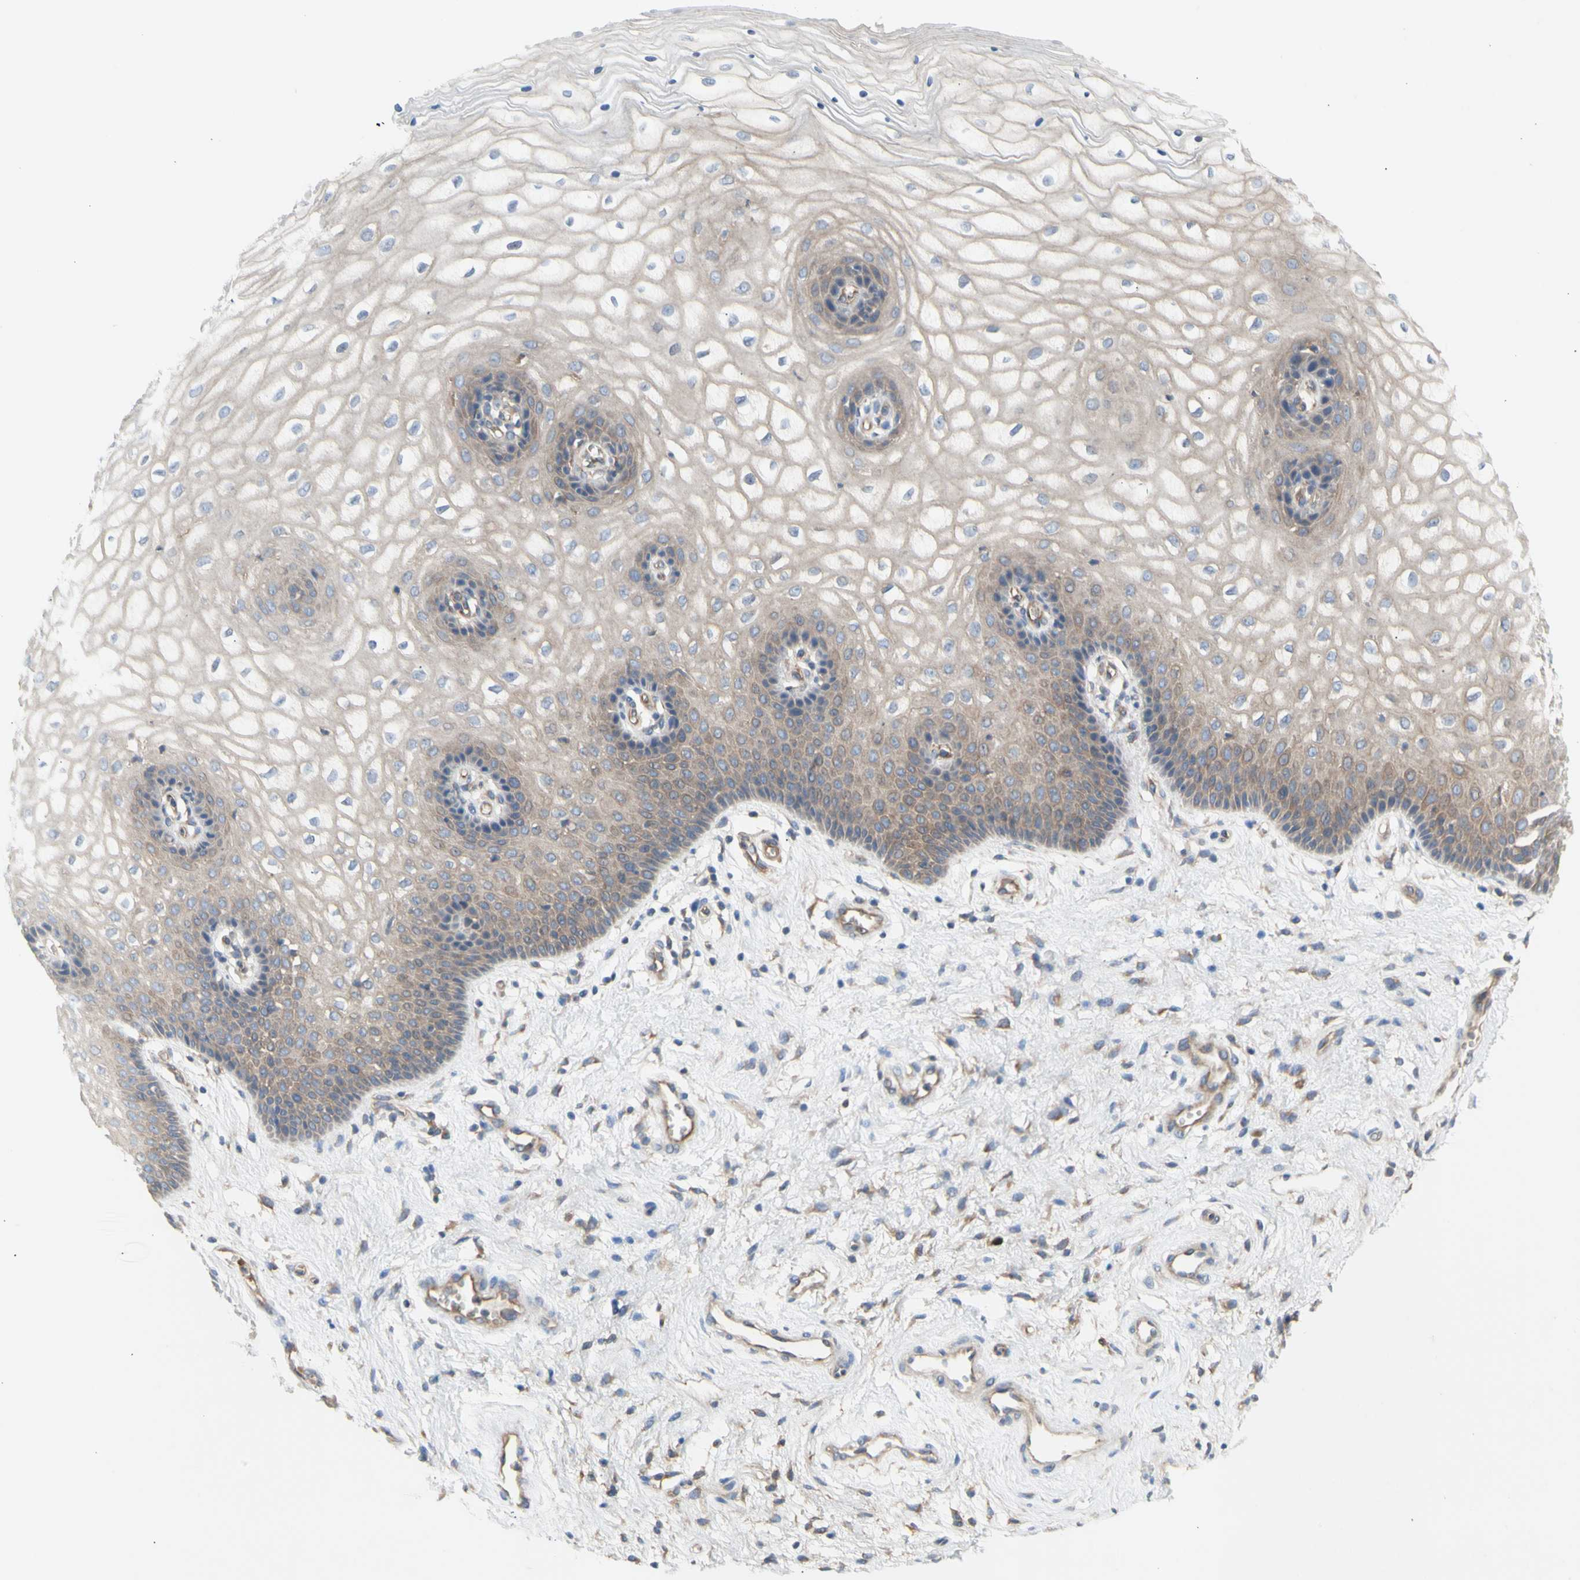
{"staining": {"intensity": "weak", "quantity": "25%-75%", "location": "cytoplasmic/membranous"}, "tissue": "vagina", "cell_type": "Squamous epithelial cells", "image_type": "normal", "snomed": [{"axis": "morphology", "description": "Normal tissue, NOS"}, {"axis": "topography", "description": "Vagina"}], "caption": "IHC image of unremarkable vagina stained for a protein (brown), which displays low levels of weak cytoplasmic/membranous expression in about 25%-75% of squamous epithelial cells.", "gene": "KLC1", "patient": {"sex": "female", "age": 34}}